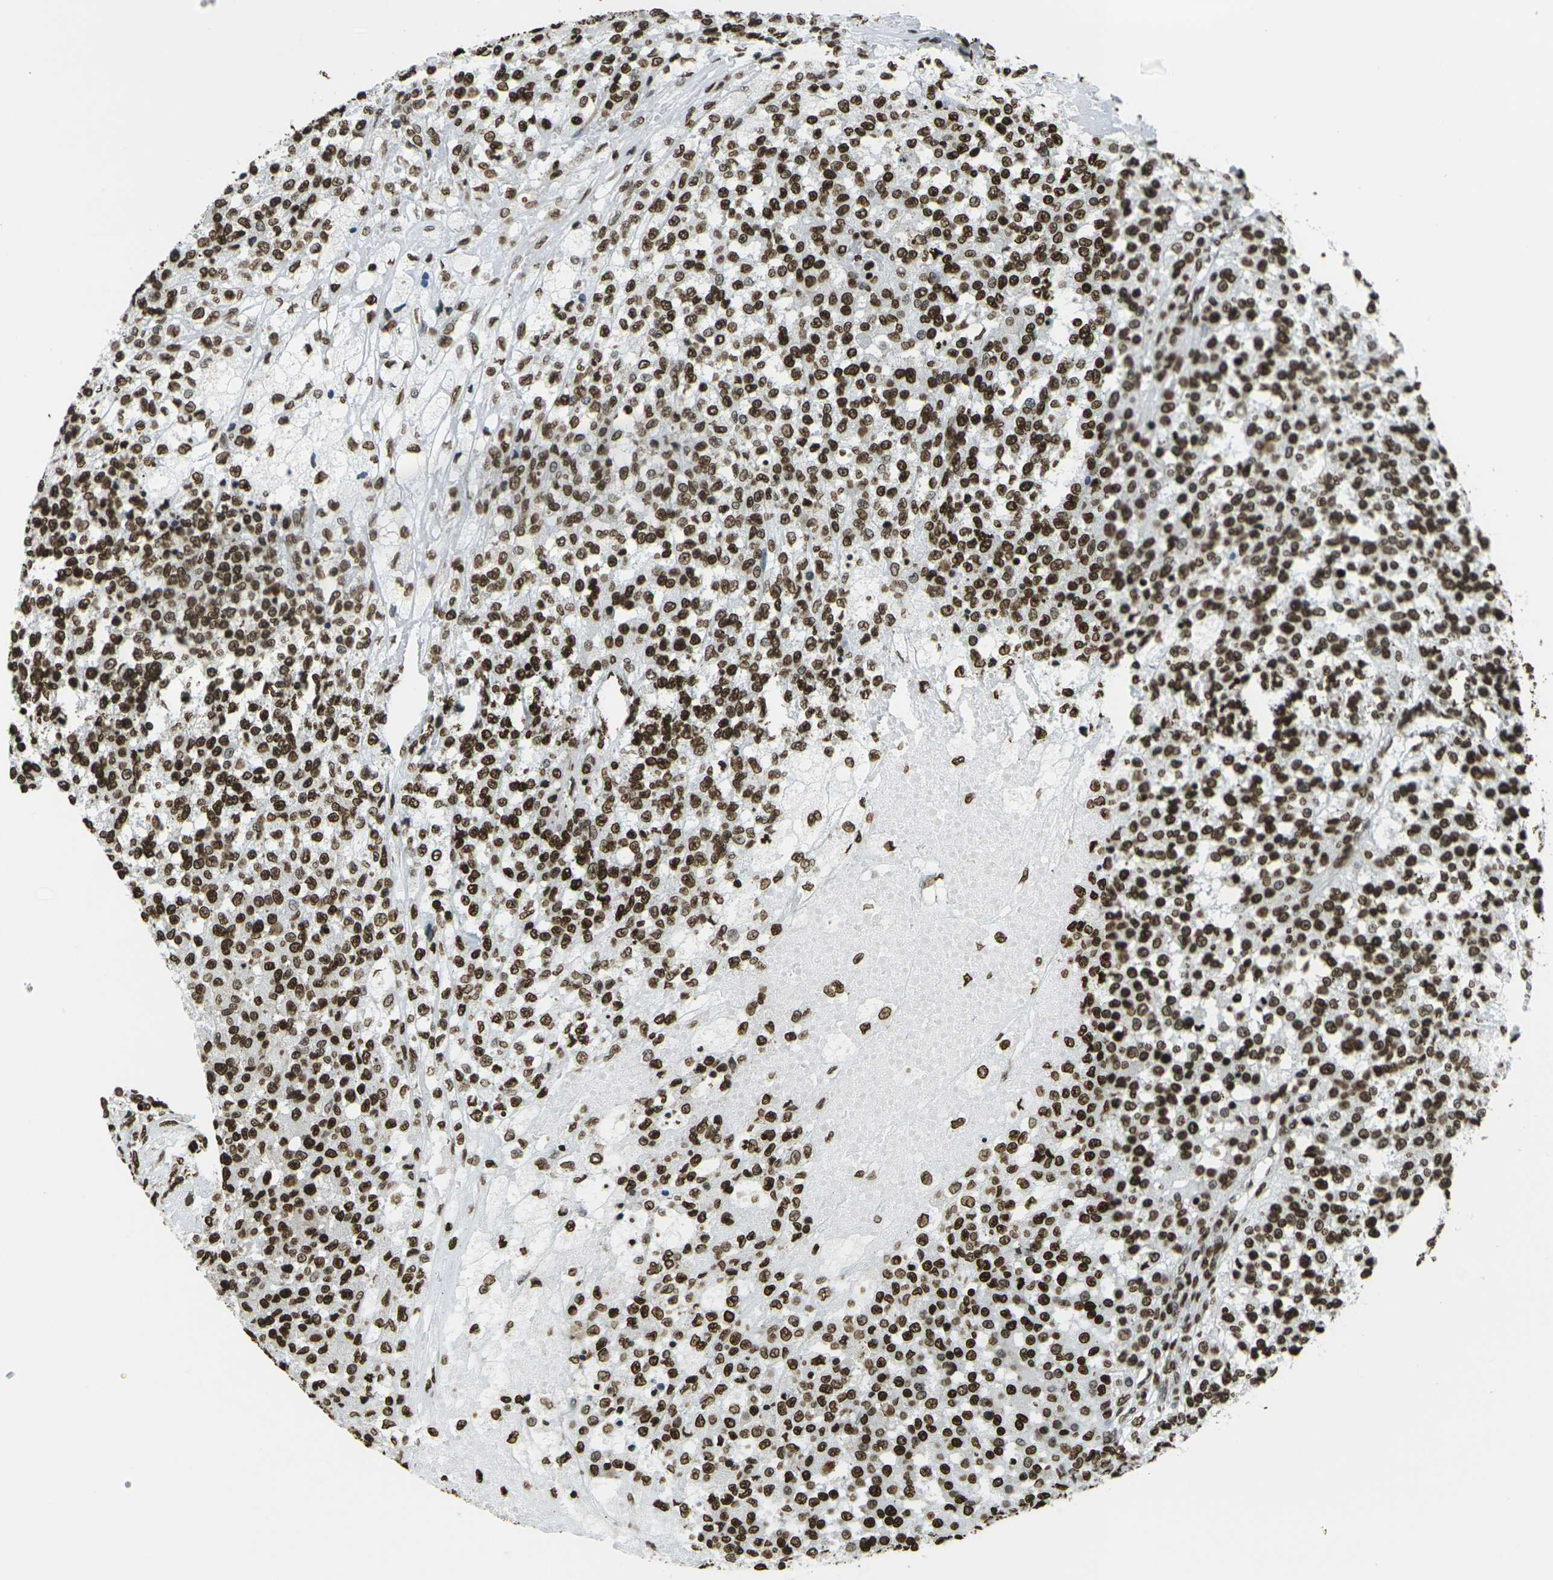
{"staining": {"intensity": "strong", "quantity": ">75%", "location": "nuclear"}, "tissue": "testis cancer", "cell_type": "Tumor cells", "image_type": "cancer", "snomed": [{"axis": "morphology", "description": "Seminoma, NOS"}, {"axis": "topography", "description": "Testis"}], "caption": "Protein analysis of seminoma (testis) tissue shows strong nuclear positivity in approximately >75% of tumor cells. Nuclei are stained in blue.", "gene": "H1-2", "patient": {"sex": "male", "age": 59}}